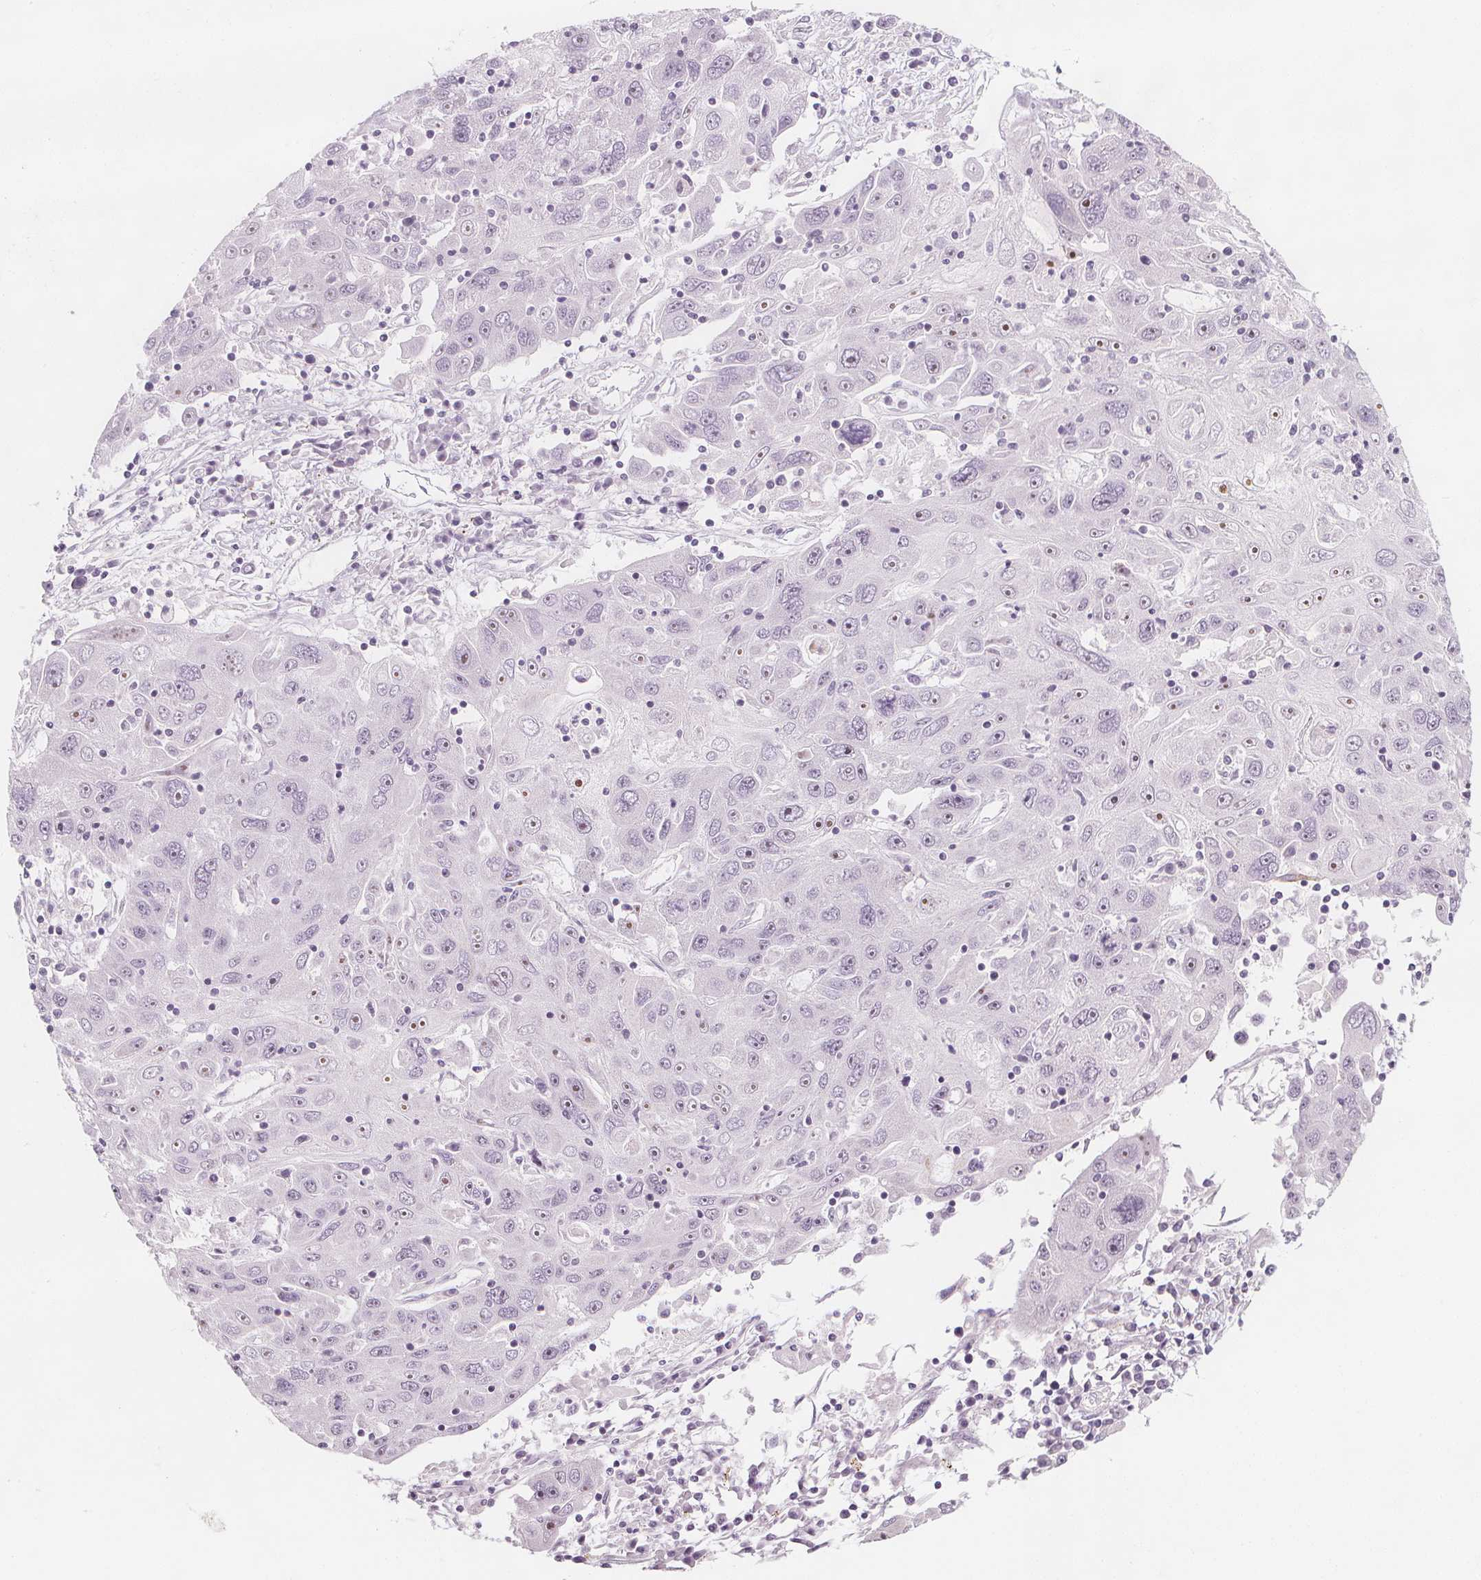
{"staining": {"intensity": "negative", "quantity": "none", "location": "none"}, "tissue": "stomach cancer", "cell_type": "Tumor cells", "image_type": "cancer", "snomed": [{"axis": "morphology", "description": "Adenocarcinoma, NOS"}, {"axis": "topography", "description": "Stomach"}], "caption": "Tumor cells show no significant expression in stomach cancer. (DAB (3,3'-diaminobenzidine) immunohistochemistry (IHC) with hematoxylin counter stain).", "gene": "C1orf167", "patient": {"sex": "male", "age": 56}}